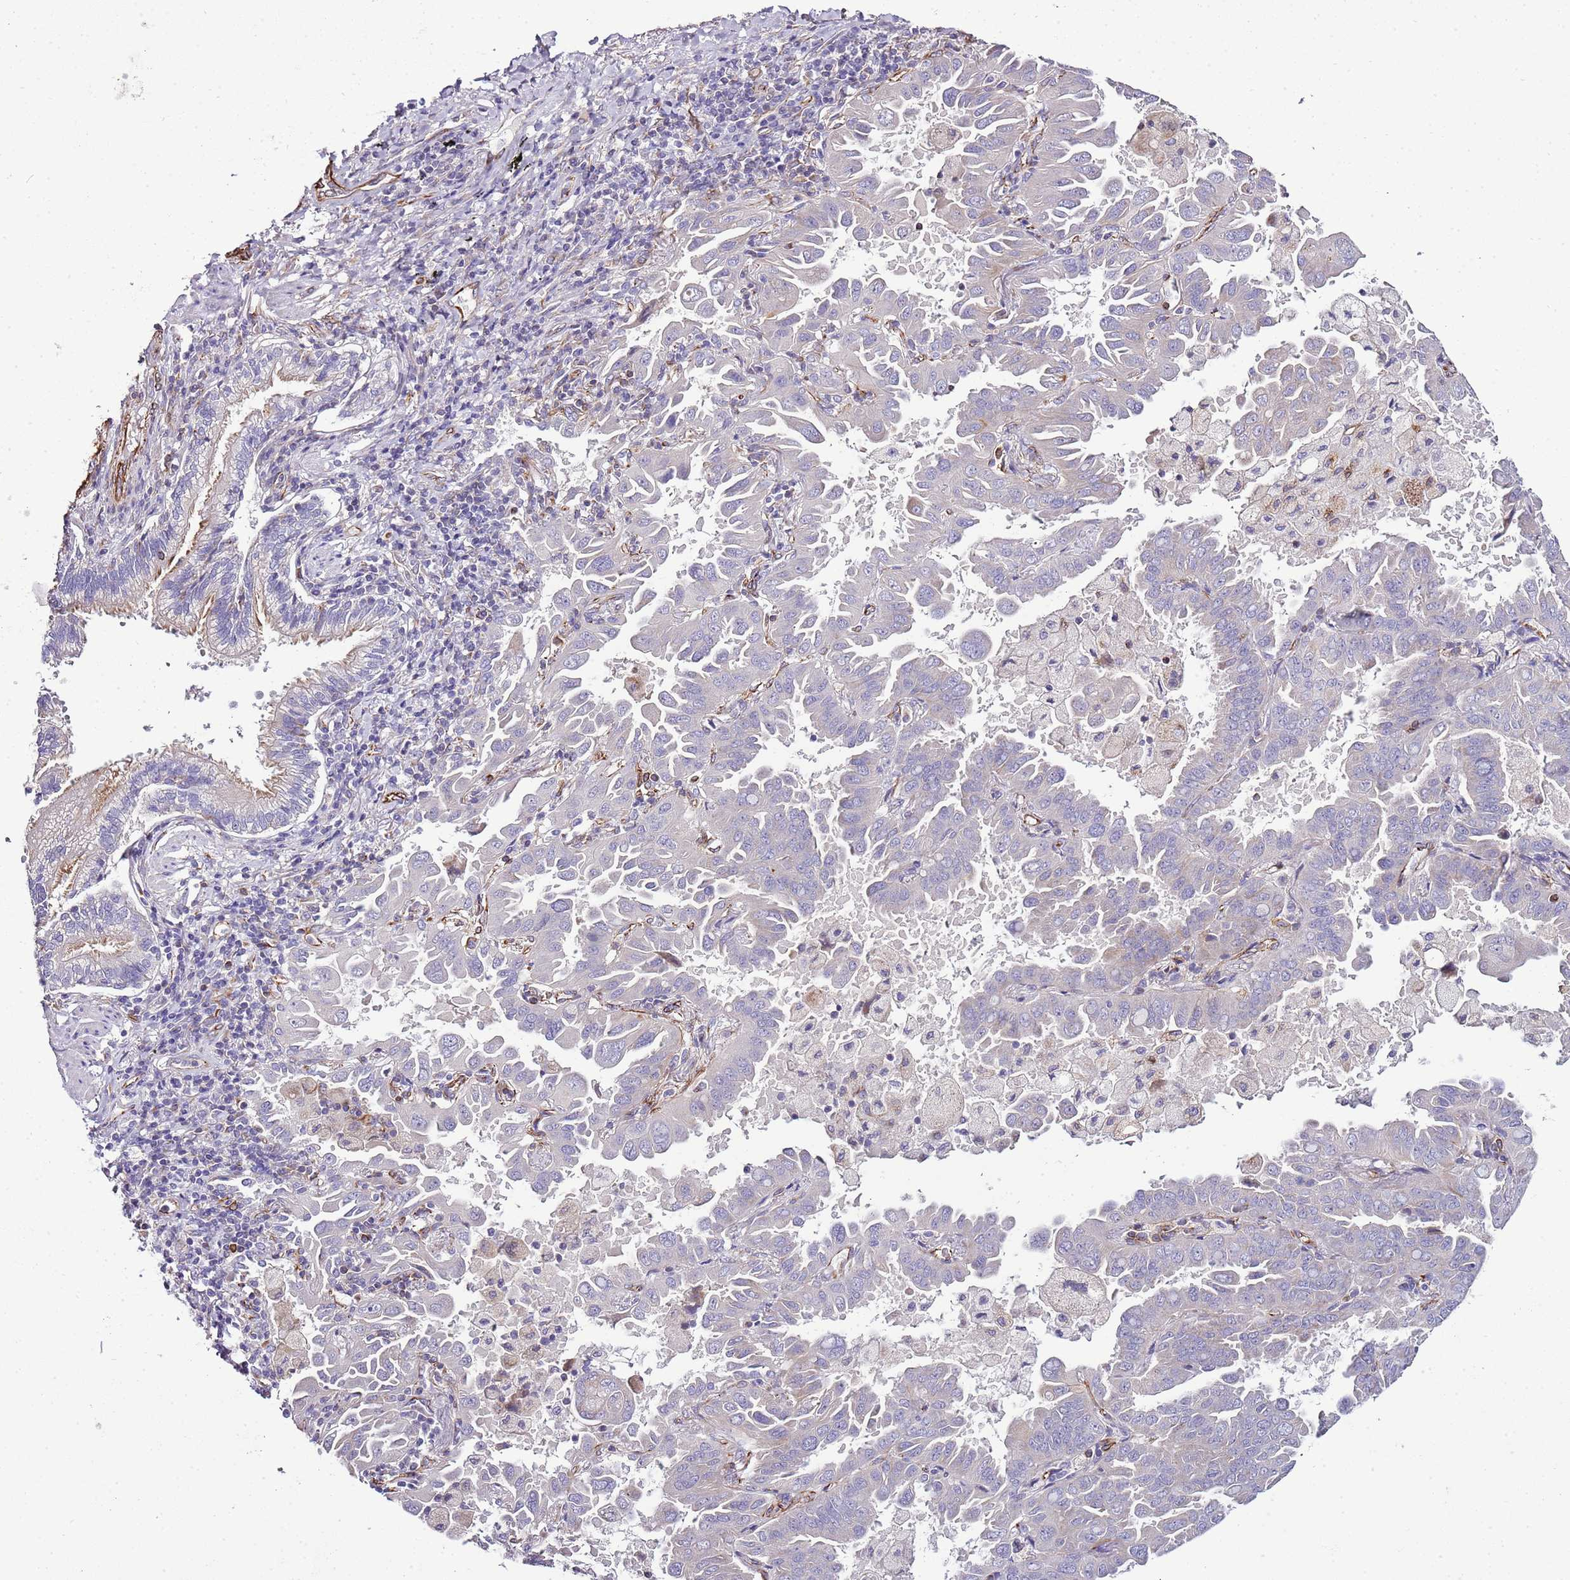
{"staining": {"intensity": "negative", "quantity": "none", "location": "none"}, "tissue": "lung cancer", "cell_type": "Tumor cells", "image_type": "cancer", "snomed": [{"axis": "morphology", "description": "Adenocarcinoma, NOS"}, {"axis": "topography", "description": "Lung"}], "caption": "Immunohistochemical staining of lung cancer (adenocarcinoma) exhibits no significant positivity in tumor cells.", "gene": "ZNF786", "patient": {"sex": "male", "age": 64}}